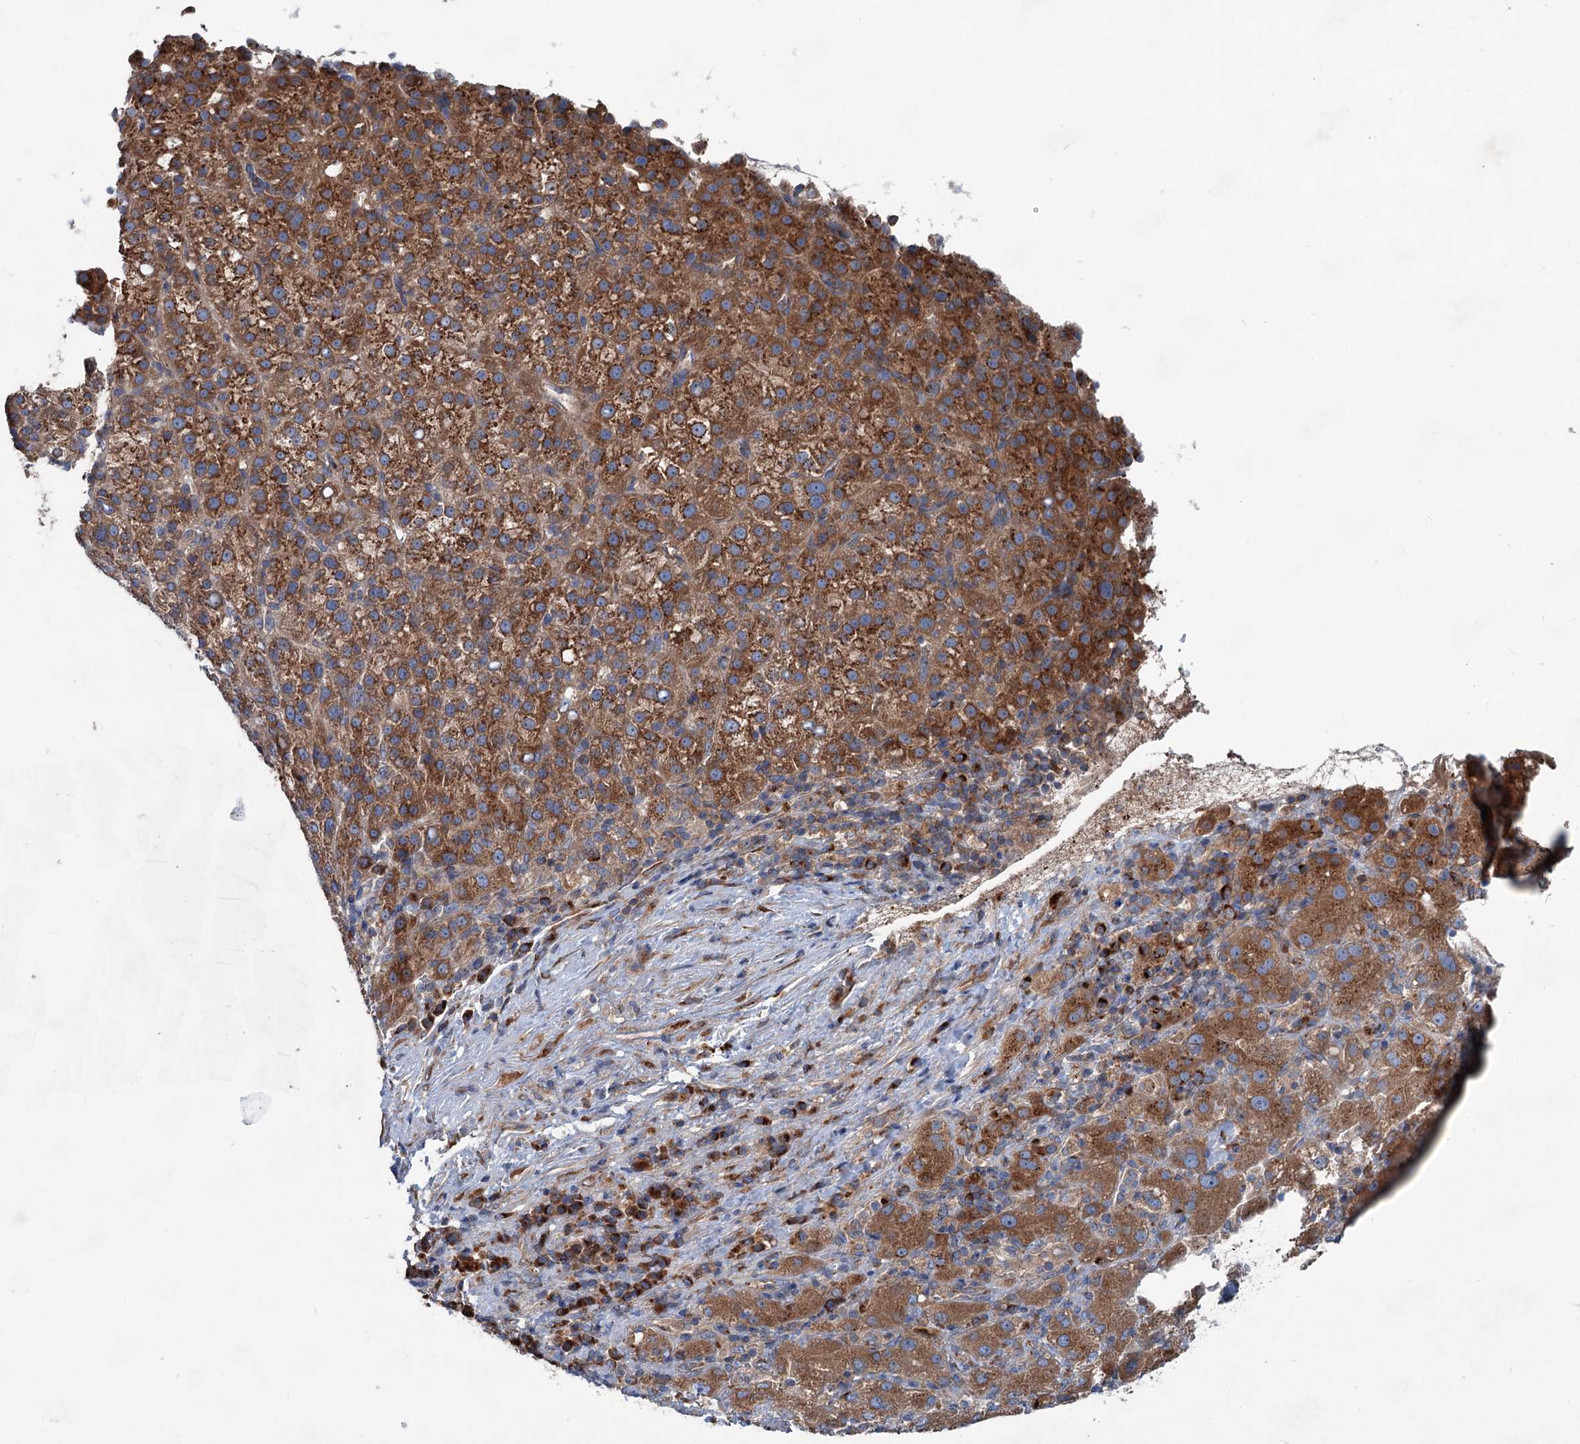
{"staining": {"intensity": "moderate", "quantity": ">75%", "location": "cytoplasmic/membranous"}, "tissue": "liver cancer", "cell_type": "Tumor cells", "image_type": "cancer", "snomed": [{"axis": "morphology", "description": "Carcinoma, Hepatocellular, NOS"}, {"axis": "topography", "description": "Liver"}], "caption": "About >75% of tumor cells in human liver cancer (hepatocellular carcinoma) demonstrate moderate cytoplasmic/membranous protein expression as visualized by brown immunohistochemical staining.", "gene": "CALCOCO1", "patient": {"sex": "female", "age": 58}}